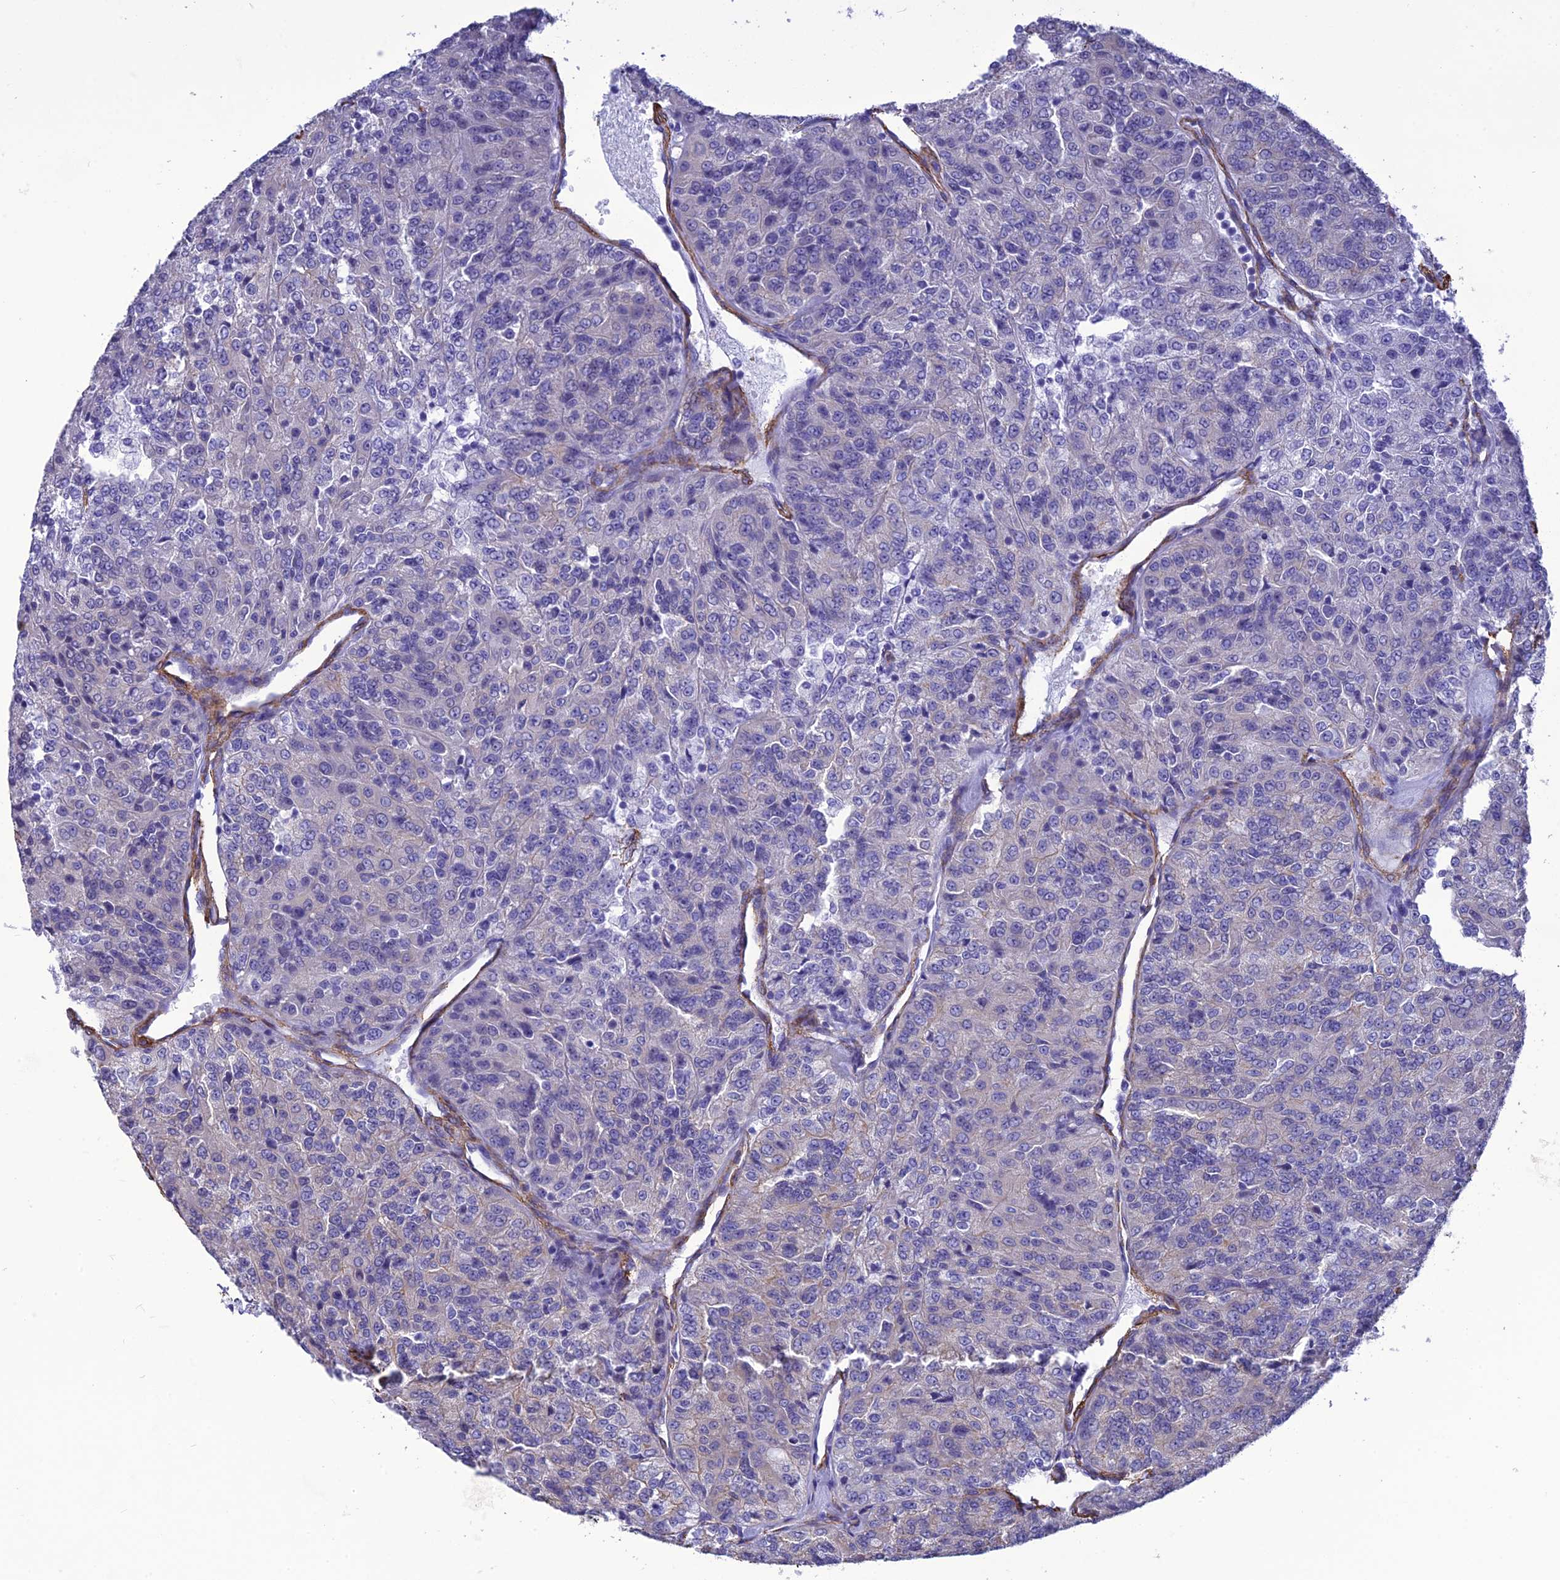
{"staining": {"intensity": "negative", "quantity": "none", "location": "none"}, "tissue": "renal cancer", "cell_type": "Tumor cells", "image_type": "cancer", "snomed": [{"axis": "morphology", "description": "Adenocarcinoma, NOS"}, {"axis": "topography", "description": "Kidney"}], "caption": "Renal cancer (adenocarcinoma) stained for a protein using immunohistochemistry reveals no positivity tumor cells.", "gene": "NKD1", "patient": {"sex": "female", "age": 63}}